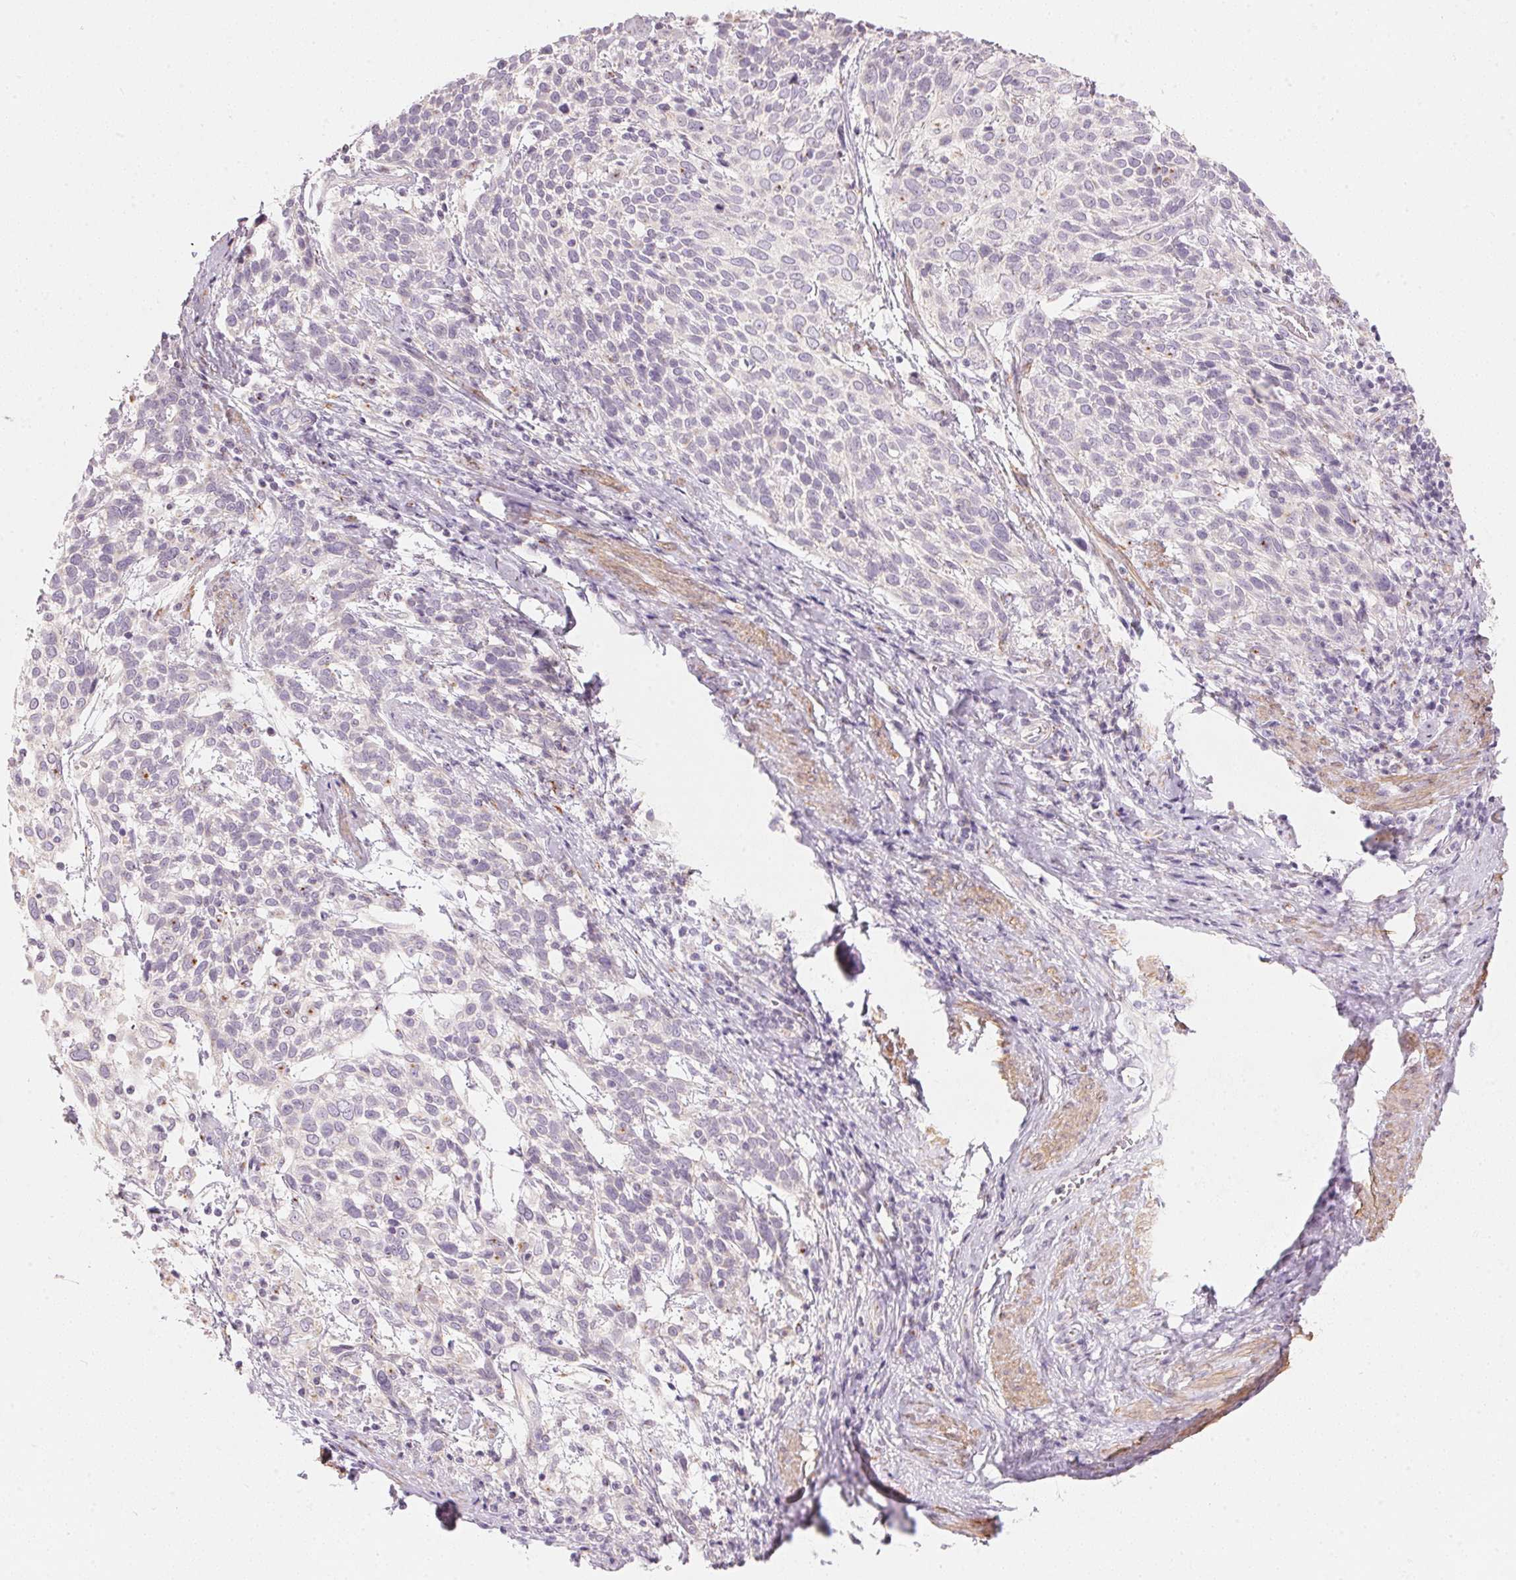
{"staining": {"intensity": "negative", "quantity": "none", "location": "none"}, "tissue": "cervical cancer", "cell_type": "Tumor cells", "image_type": "cancer", "snomed": [{"axis": "morphology", "description": "Squamous cell carcinoma, NOS"}, {"axis": "topography", "description": "Cervix"}], "caption": "Tumor cells are negative for protein expression in human cervical squamous cell carcinoma.", "gene": "DRAM2", "patient": {"sex": "female", "age": 61}}